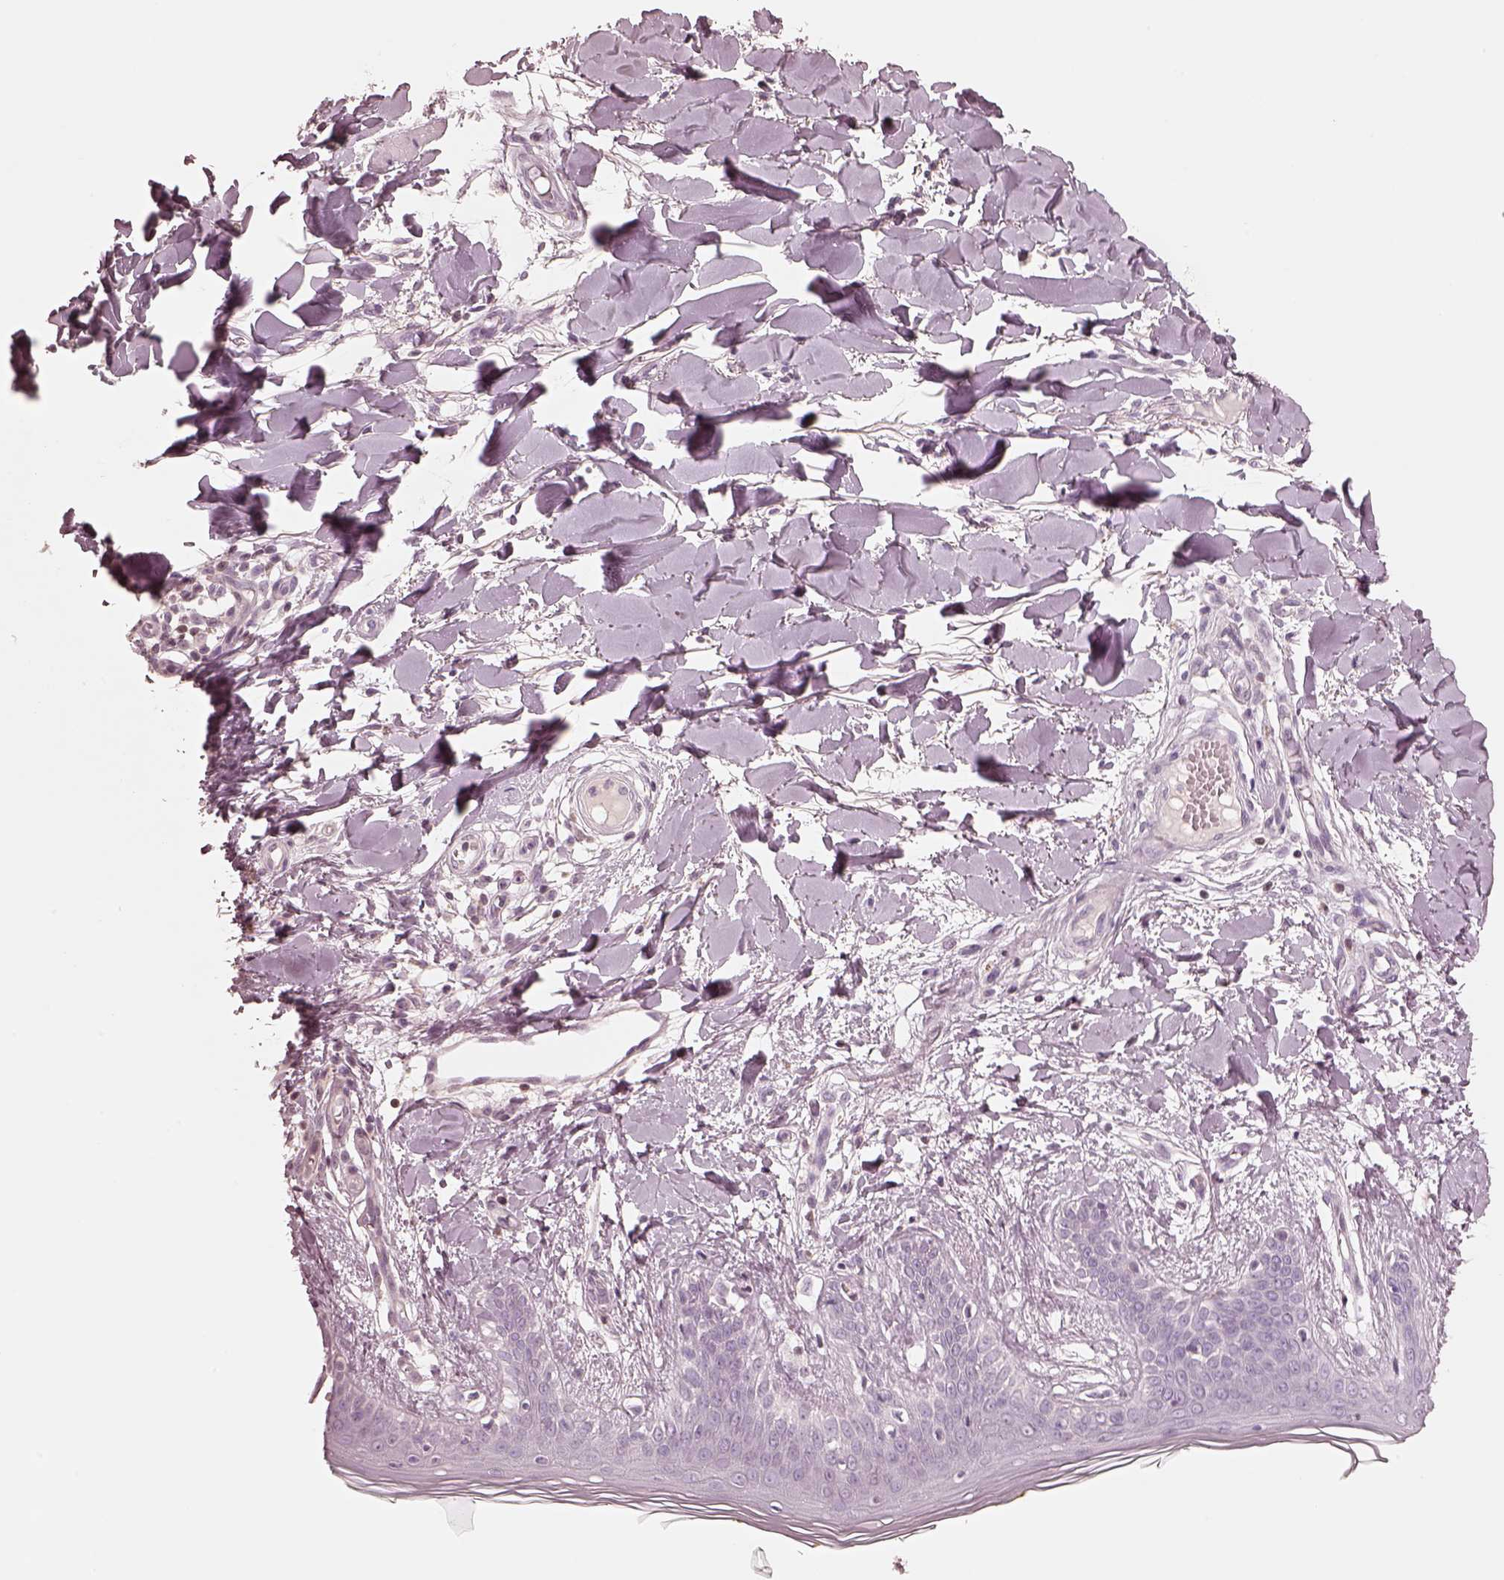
{"staining": {"intensity": "negative", "quantity": "none", "location": "none"}, "tissue": "skin", "cell_type": "Fibroblasts", "image_type": "normal", "snomed": [{"axis": "morphology", "description": "Normal tissue, NOS"}, {"axis": "topography", "description": "Skin"}], "caption": "Immunohistochemistry of normal skin reveals no positivity in fibroblasts. Brightfield microscopy of immunohistochemistry stained with DAB (brown) and hematoxylin (blue), captured at high magnification.", "gene": "EGR4", "patient": {"sex": "female", "age": 34}}